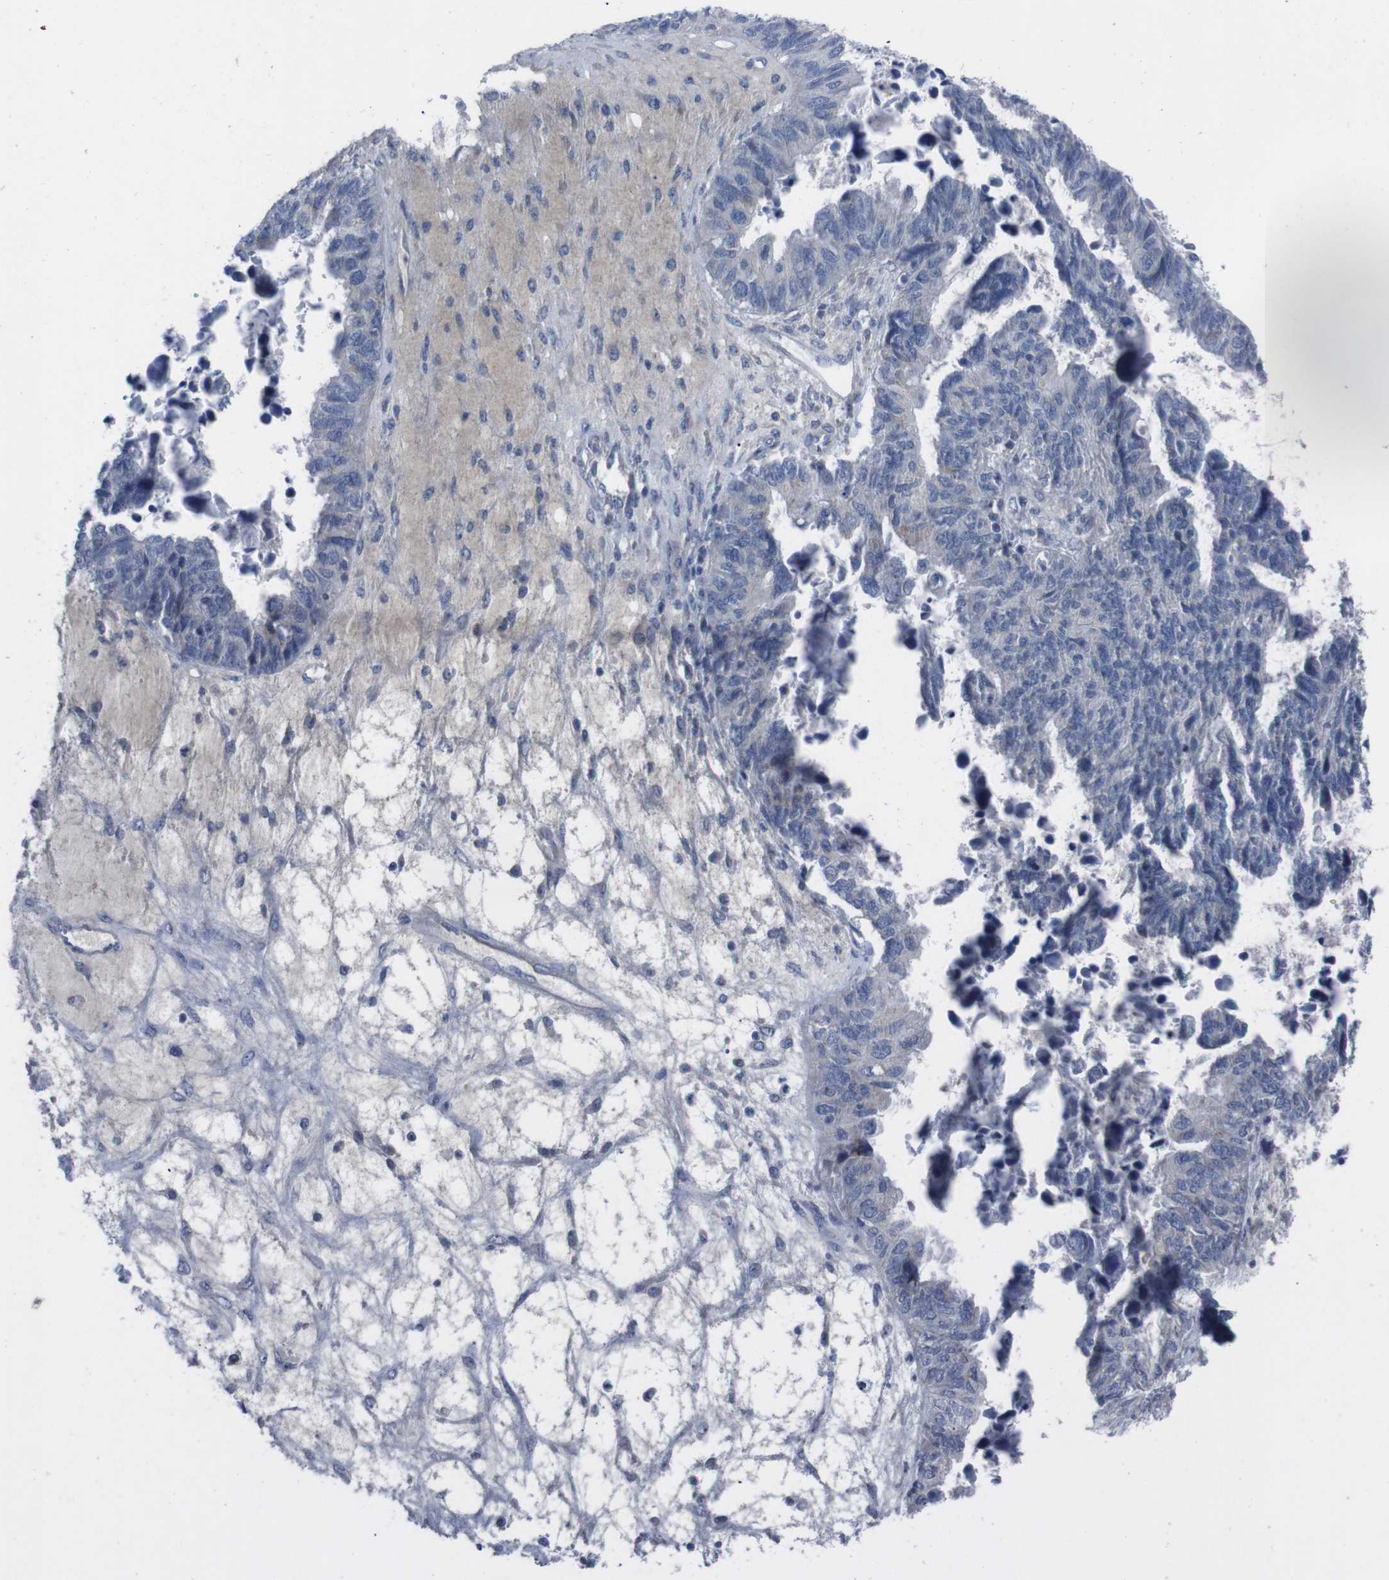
{"staining": {"intensity": "negative", "quantity": "none", "location": "none"}, "tissue": "ovarian cancer", "cell_type": "Tumor cells", "image_type": "cancer", "snomed": [{"axis": "morphology", "description": "Cystadenocarcinoma, serous, NOS"}, {"axis": "topography", "description": "Ovary"}], "caption": "This is a photomicrograph of immunohistochemistry (IHC) staining of ovarian cancer, which shows no staining in tumor cells.", "gene": "IRF4", "patient": {"sex": "female", "age": 79}}